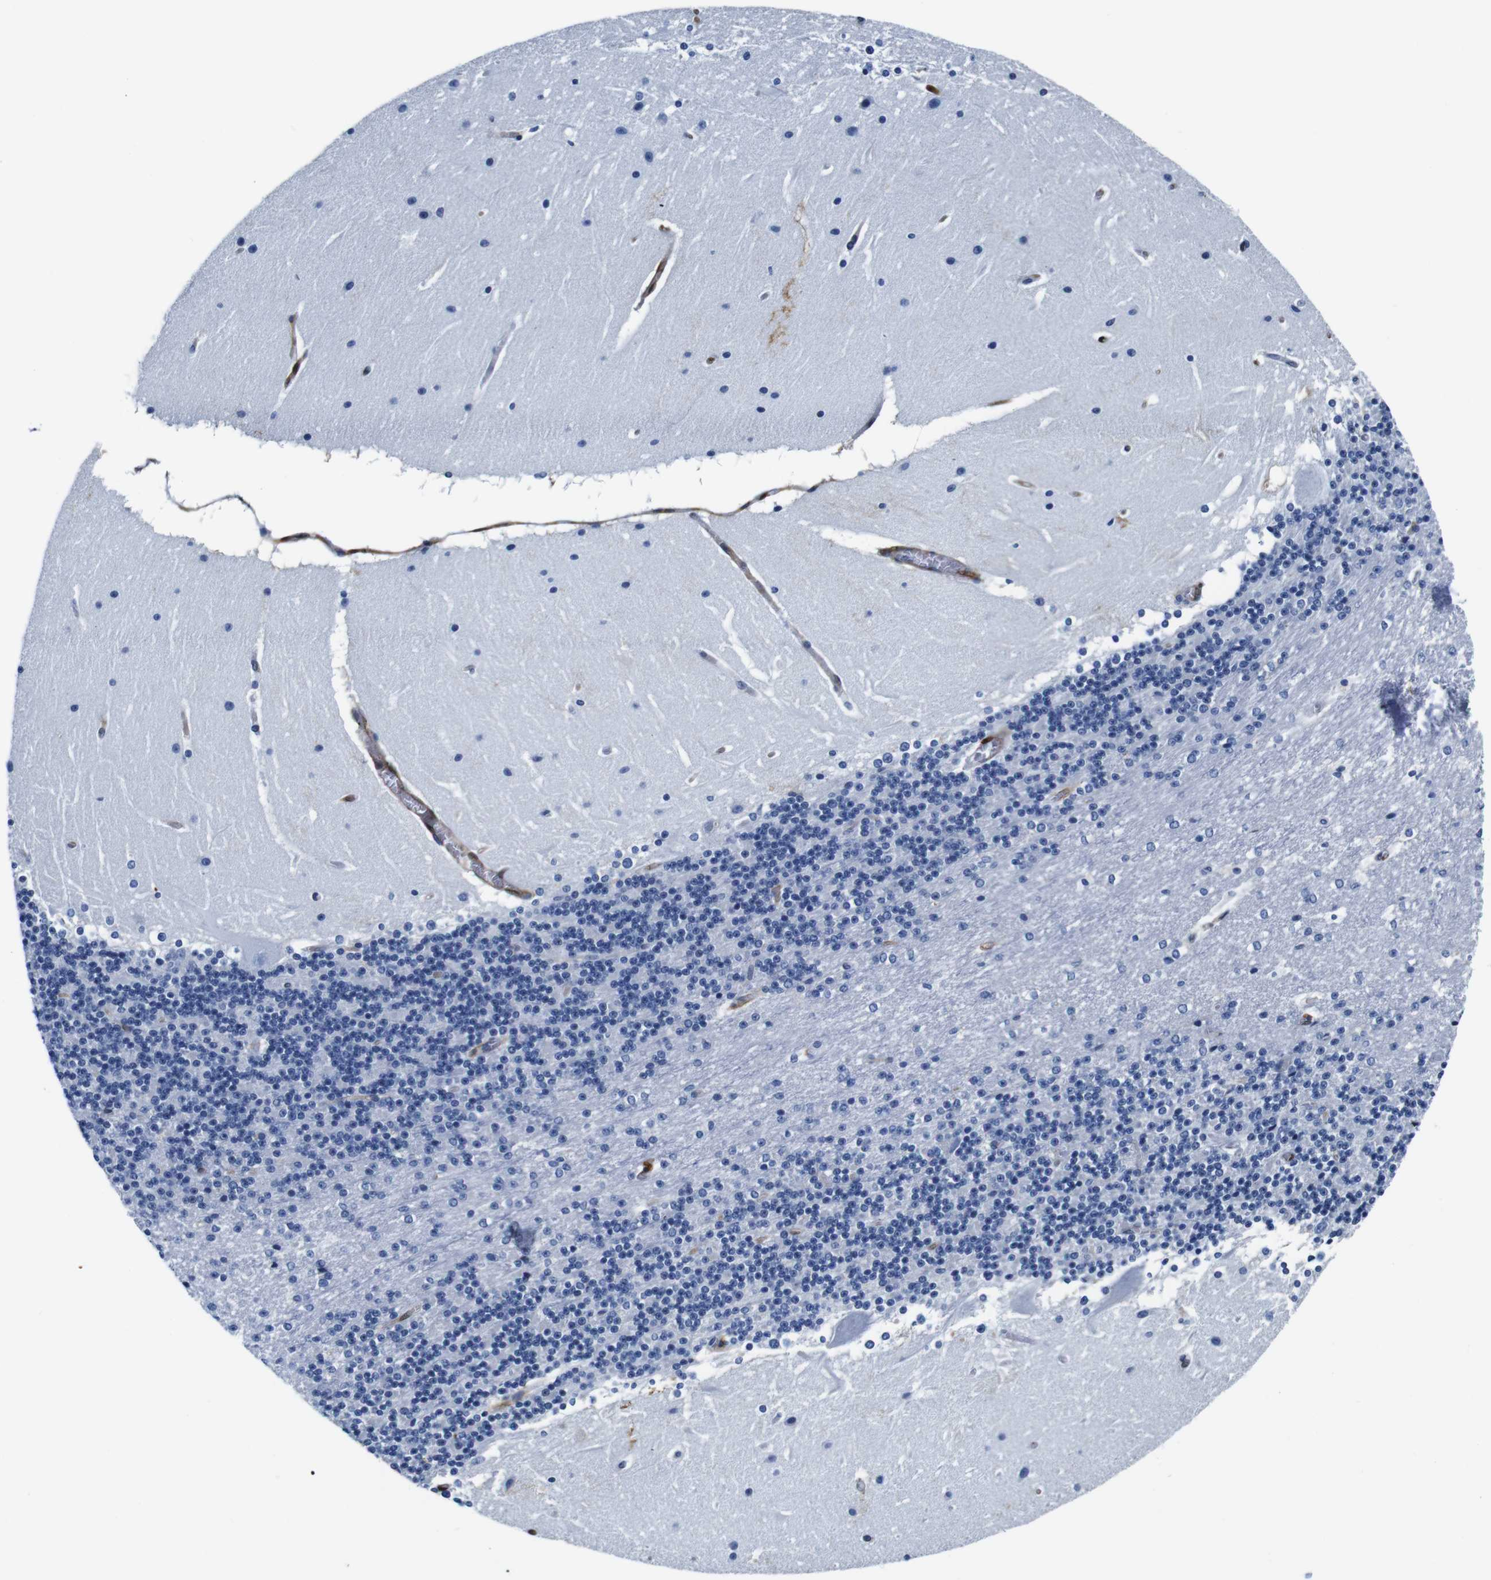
{"staining": {"intensity": "negative", "quantity": "none", "location": "none"}, "tissue": "cerebellum", "cell_type": "Cells in granular layer", "image_type": "normal", "snomed": [{"axis": "morphology", "description": "Normal tissue, NOS"}, {"axis": "topography", "description": "Cerebellum"}], "caption": "Cells in granular layer show no significant staining in benign cerebellum.", "gene": "ANXA1", "patient": {"sex": "female", "age": 19}}